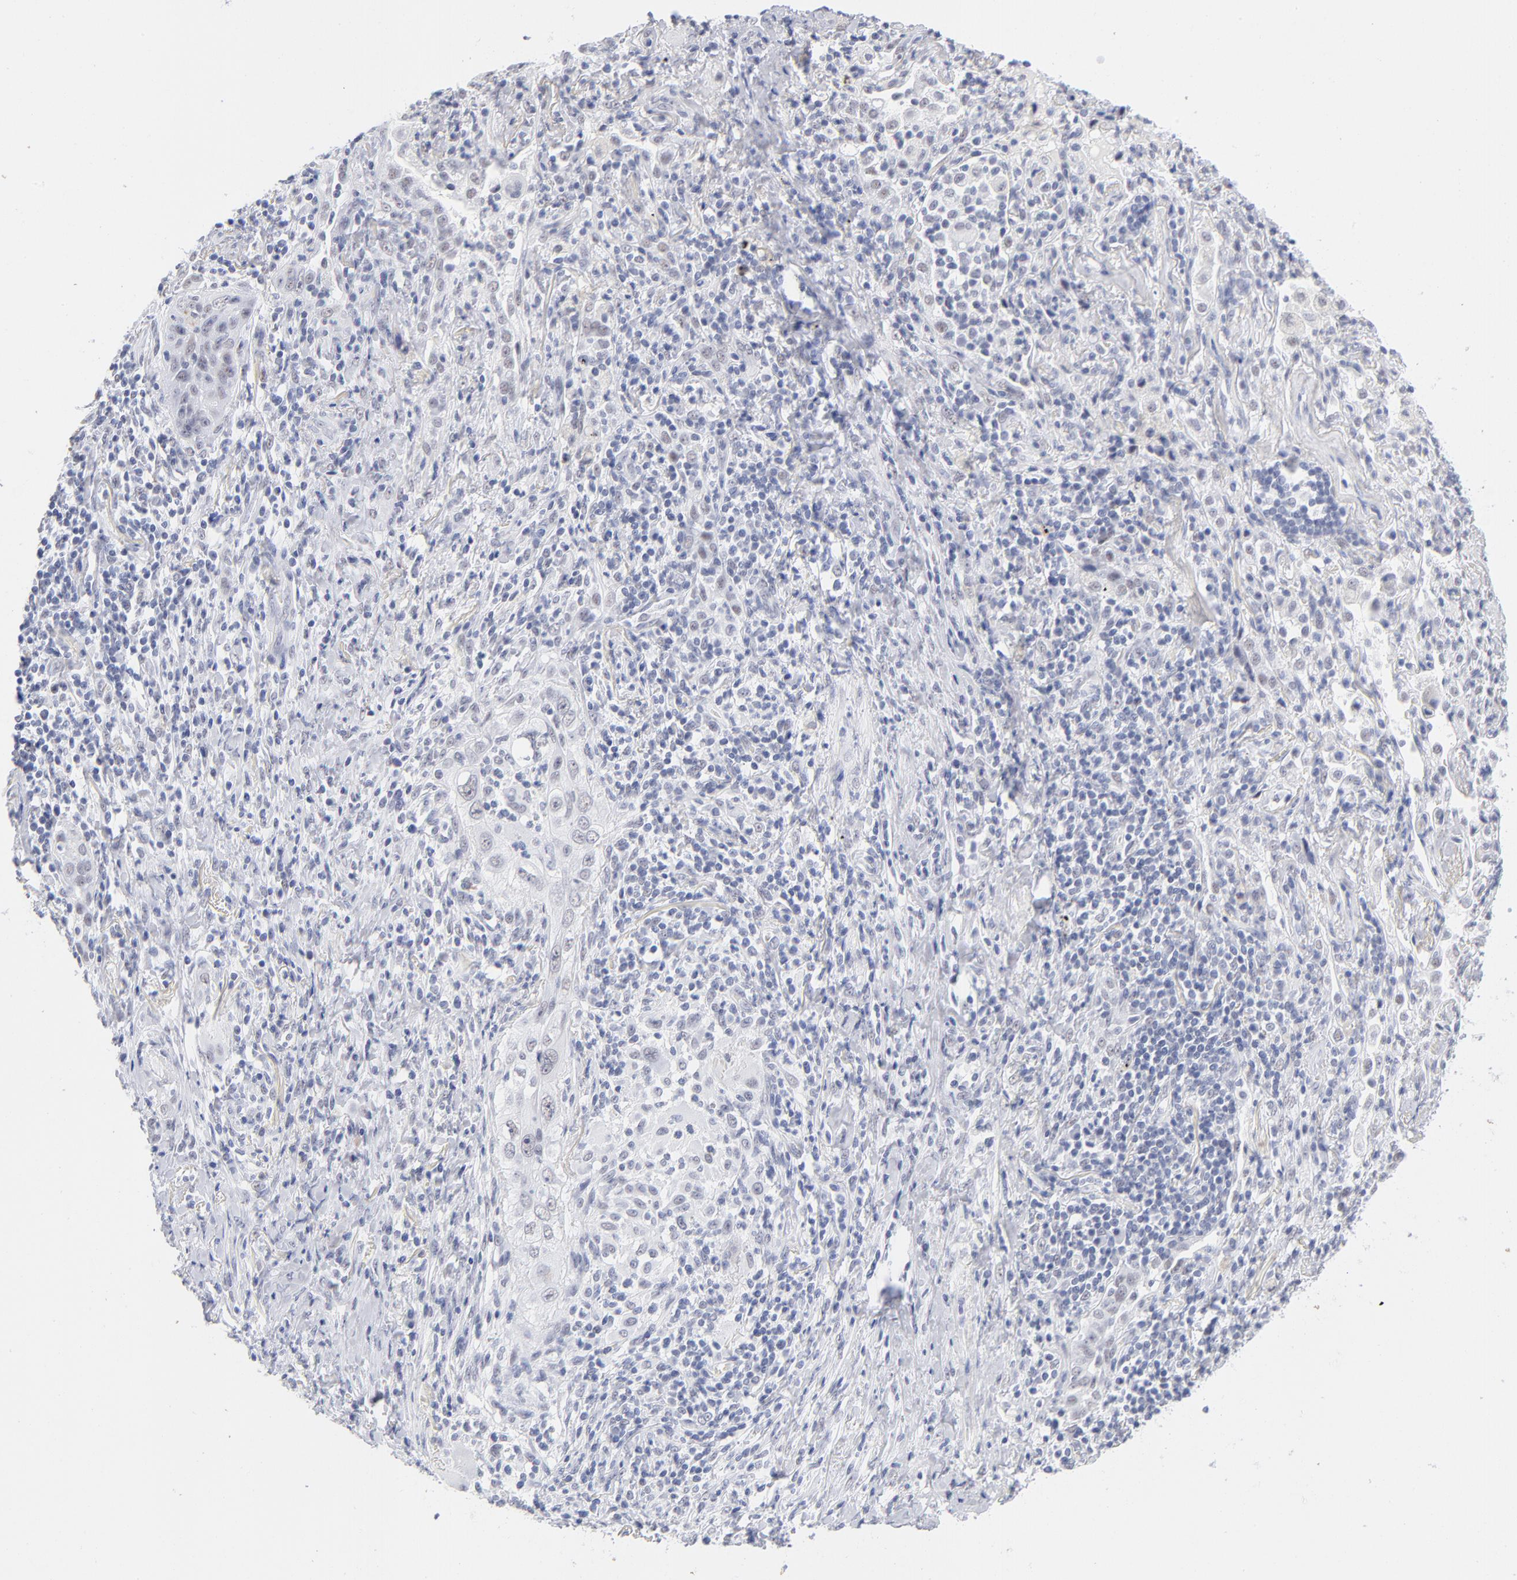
{"staining": {"intensity": "weak", "quantity": "<25%", "location": "nuclear"}, "tissue": "lung cancer", "cell_type": "Tumor cells", "image_type": "cancer", "snomed": [{"axis": "morphology", "description": "Squamous cell carcinoma, NOS"}, {"axis": "topography", "description": "Lung"}], "caption": "This is an immunohistochemistry image of lung cancer. There is no staining in tumor cells.", "gene": "SNRPB", "patient": {"sex": "female", "age": 67}}